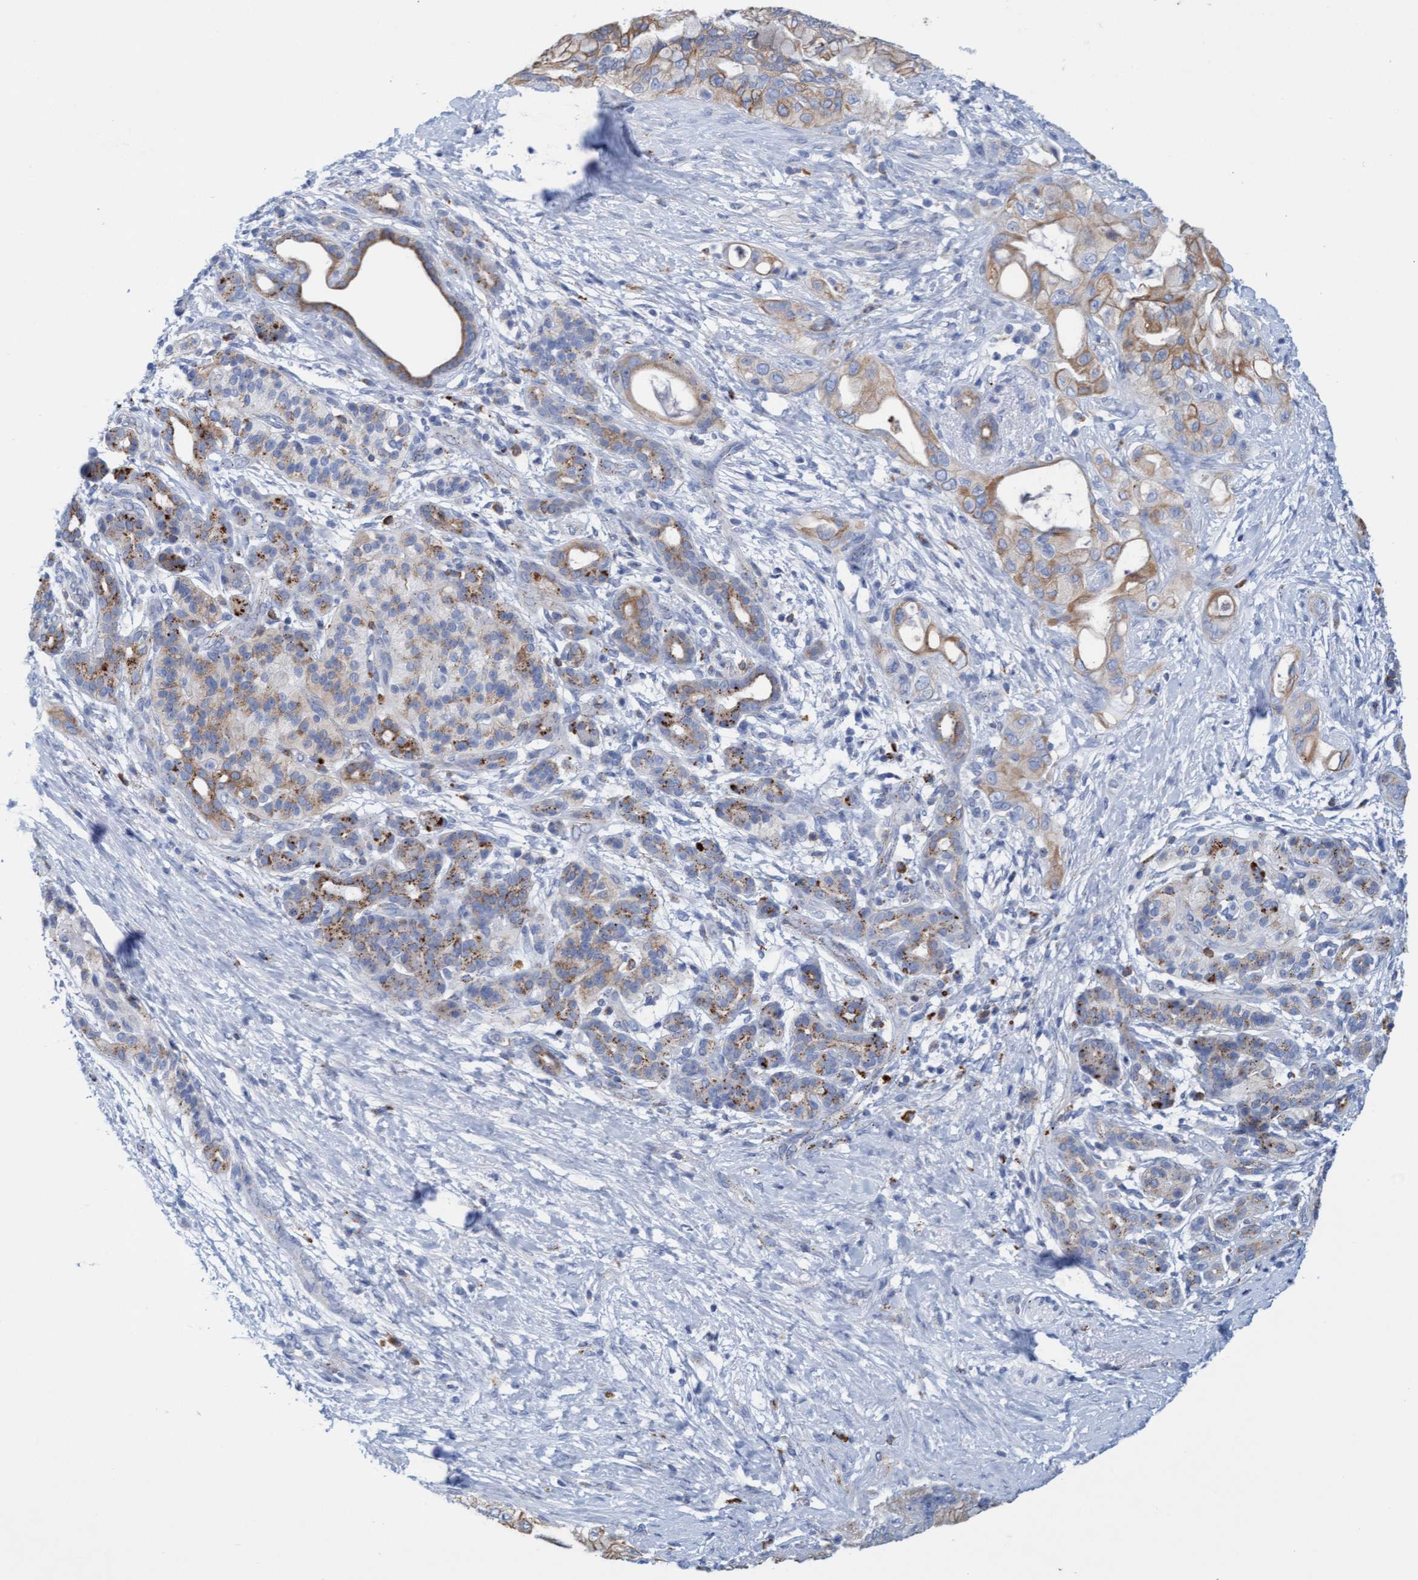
{"staining": {"intensity": "moderate", "quantity": ">75%", "location": "cytoplasmic/membranous"}, "tissue": "pancreatic cancer", "cell_type": "Tumor cells", "image_type": "cancer", "snomed": [{"axis": "morphology", "description": "Adenocarcinoma, NOS"}, {"axis": "topography", "description": "Pancreas"}], "caption": "Brown immunohistochemical staining in human pancreatic cancer (adenocarcinoma) demonstrates moderate cytoplasmic/membranous positivity in about >75% of tumor cells.", "gene": "SGSH", "patient": {"sex": "male", "age": 59}}